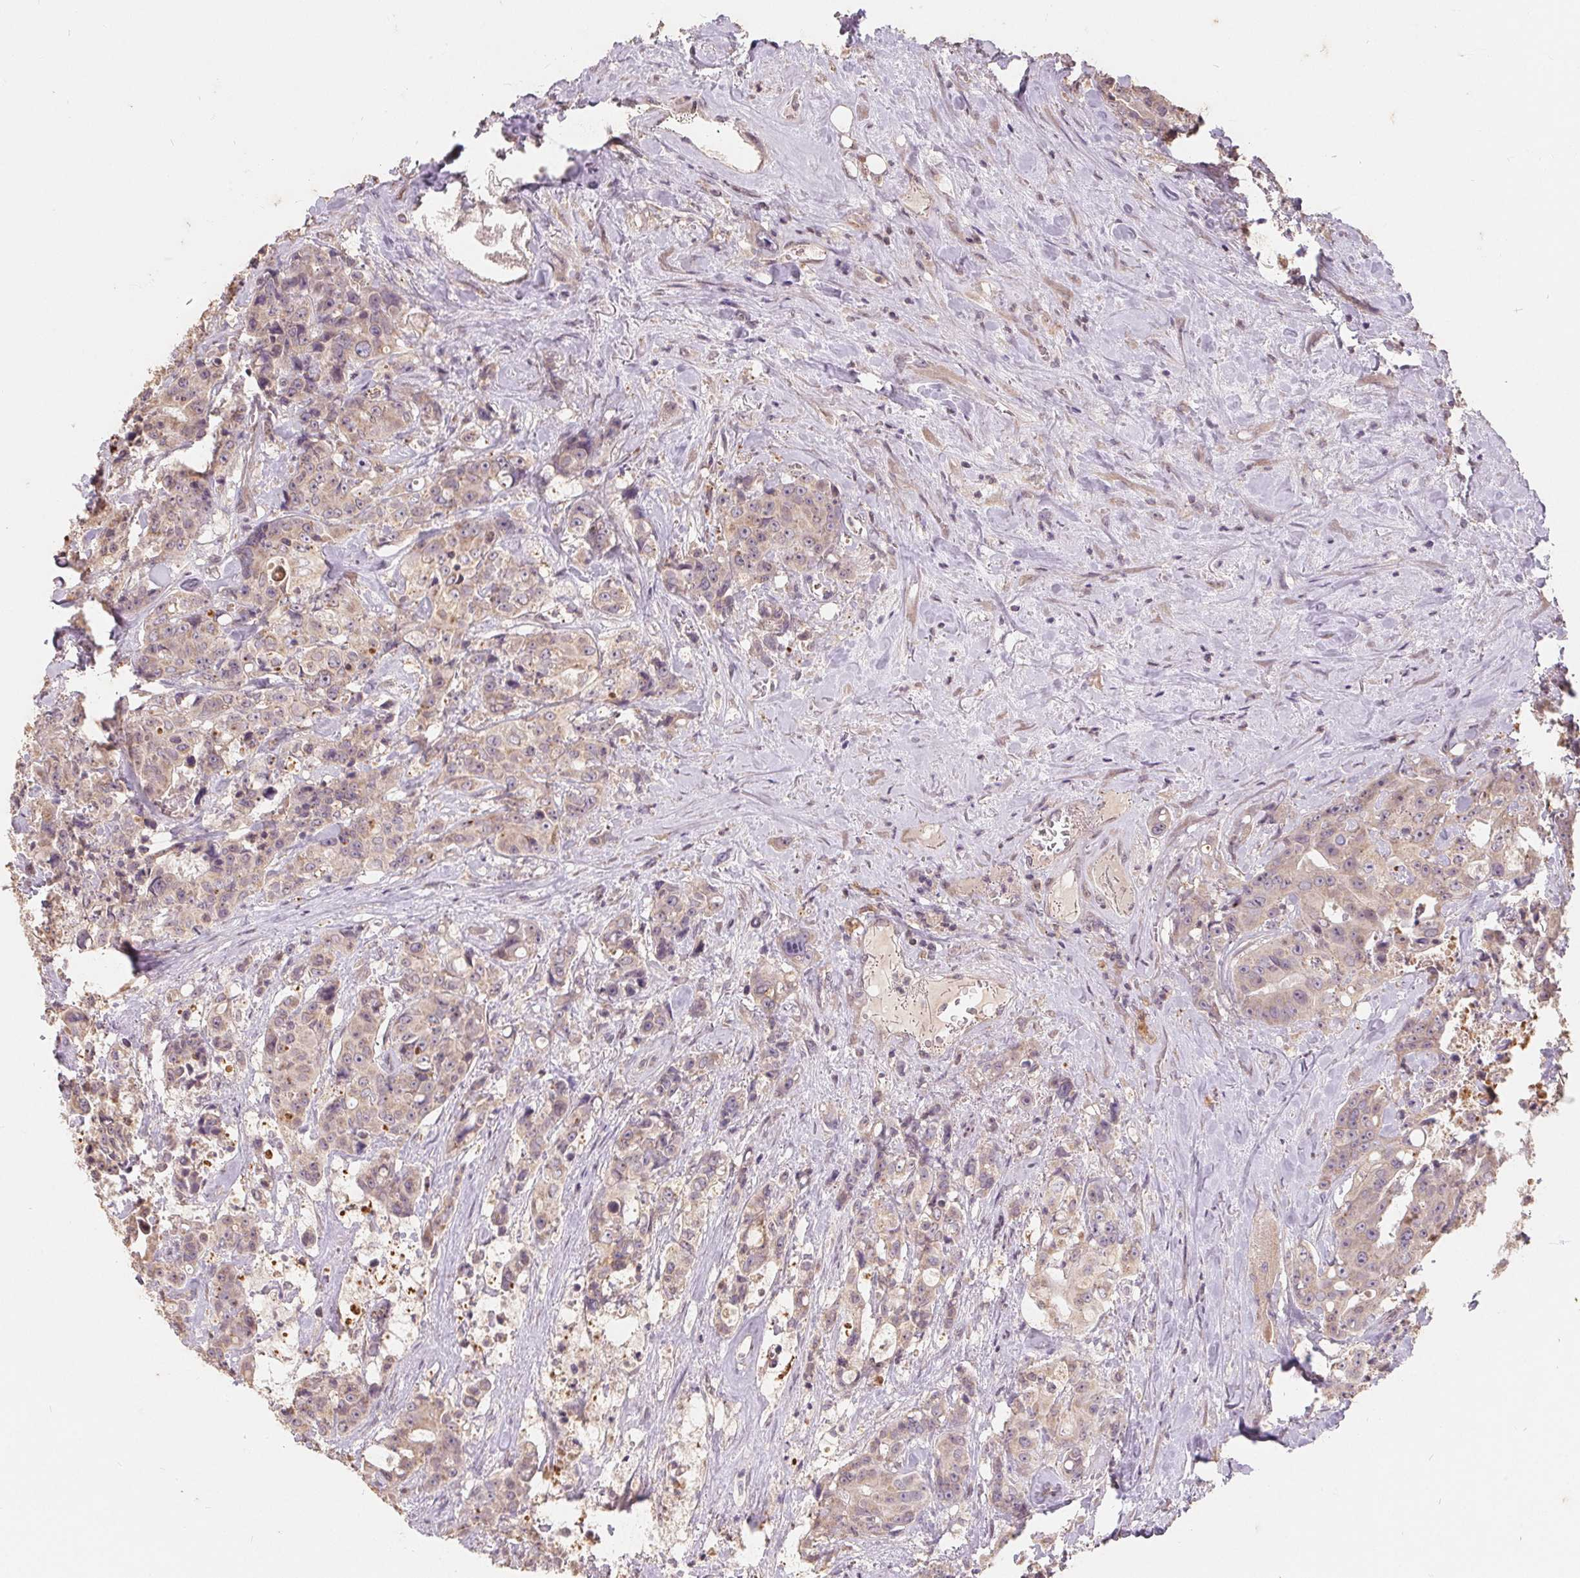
{"staining": {"intensity": "weak", "quantity": "25%-75%", "location": "nuclear"}, "tissue": "colorectal cancer", "cell_type": "Tumor cells", "image_type": "cancer", "snomed": [{"axis": "morphology", "description": "Adenocarcinoma, NOS"}, {"axis": "topography", "description": "Rectum"}], "caption": "This micrograph demonstrates immunohistochemistry (IHC) staining of colorectal adenocarcinoma, with low weak nuclear expression in about 25%-75% of tumor cells.", "gene": "CDIPT", "patient": {"sex": "female", "age": 62}}